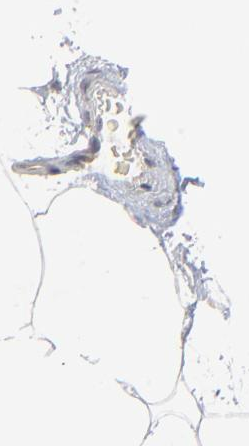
{"staining": {"intensity": "negative", "quantity": "none", "location": "none"}, "tissue": "adipose tissue", "cell_type": "Adipocytes", "image_type": "normal", "snomed": [{"axis": "morphology", "description": "Normal tissue, NOS"}, {"axis": "morphology", "description": "Duct carcinoma"}, {"axis": "topography", "description": "Breast"}, {"axis": "topography", "description": "Adipose tissue"}], "caption": "Normal adipose tissue was stained to show a protein in brown. There is no significant staining in adipocytes. (DAB IHC with hematoxylin counter stain).", "gene": "MAGEA10", "patient": {"sex": "female", "age": 37}}